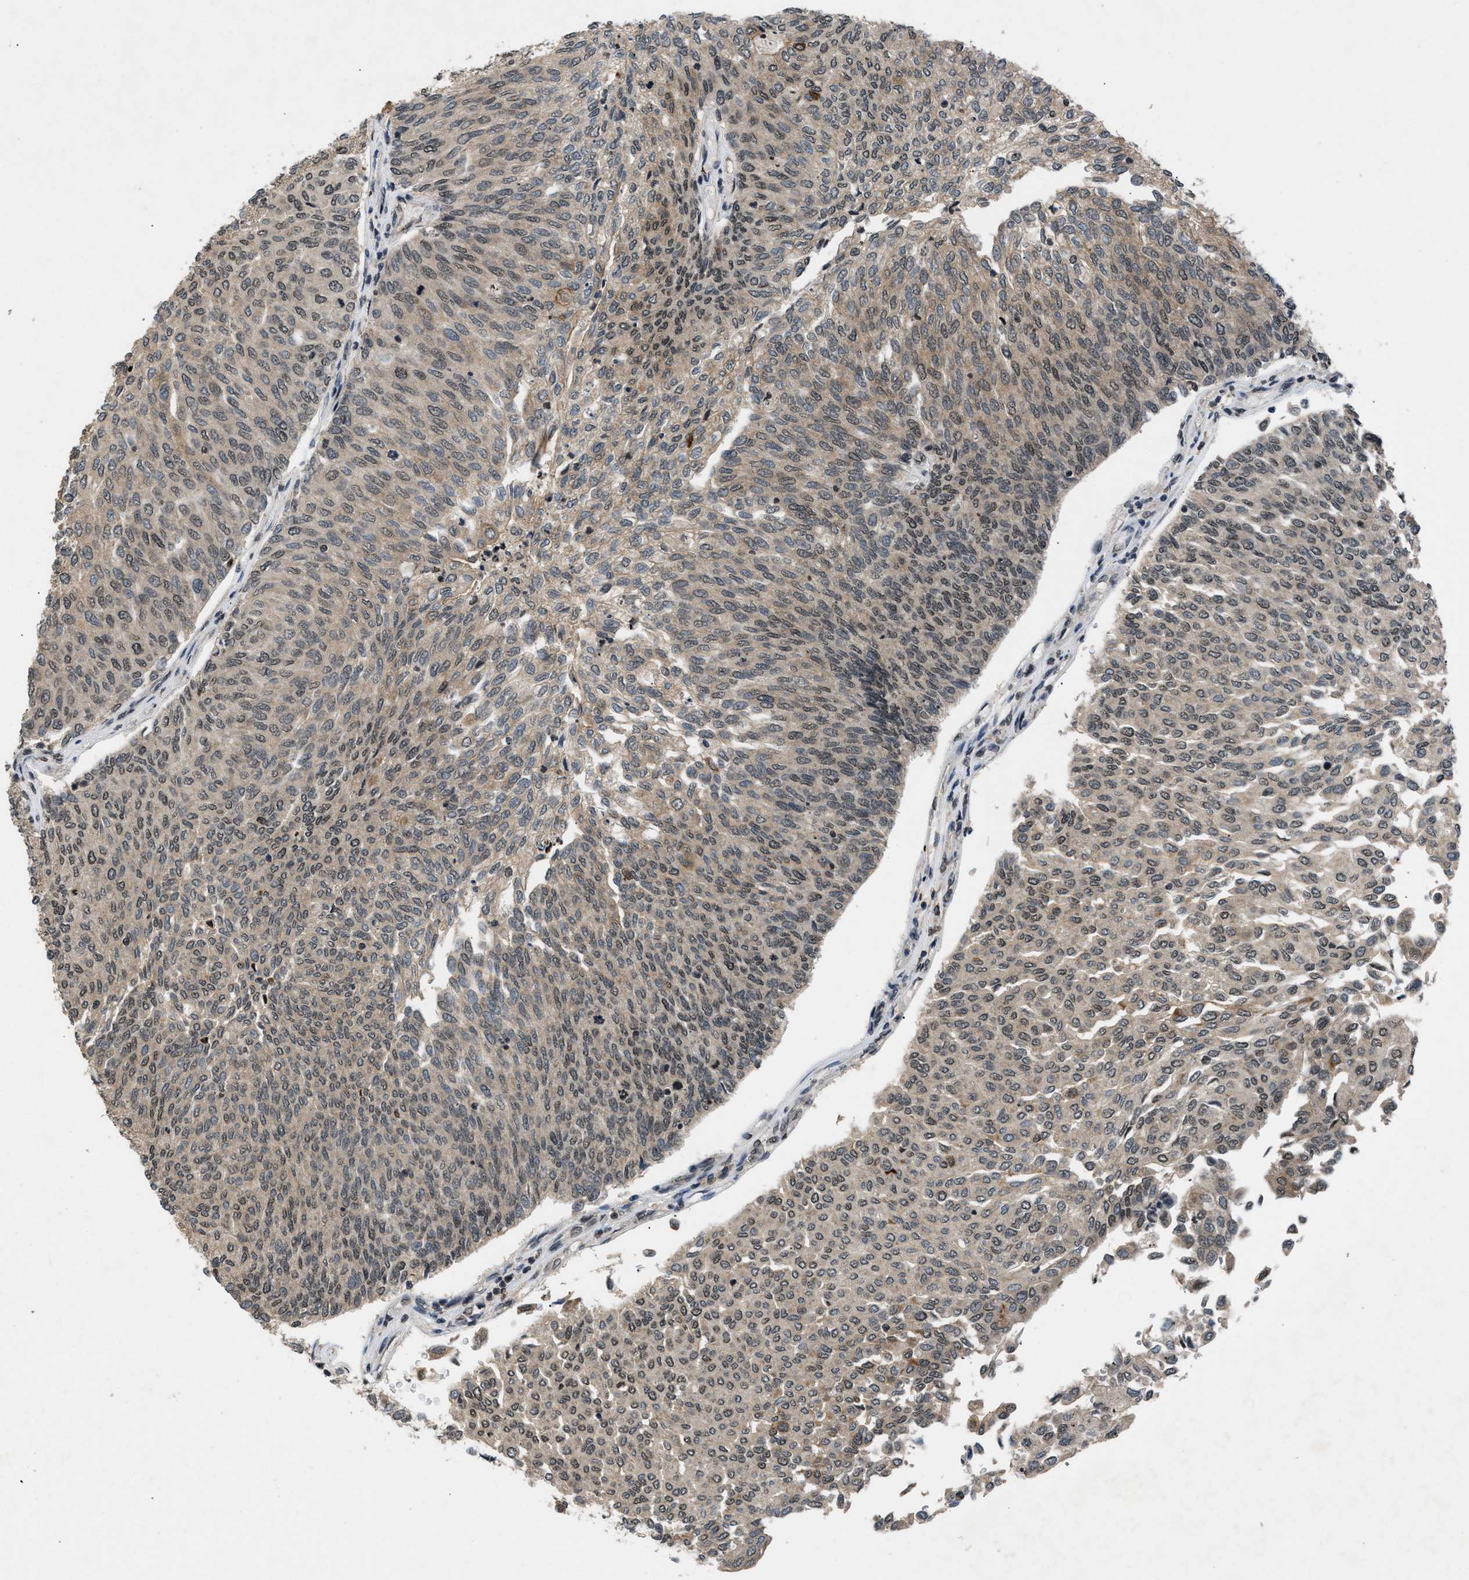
{"staining": {"intensity": "moderate", "quantity": "25%-75%", "location": "nuclear"}, "tissue": "urothelial cancer", "cell_type": "Tumor cells", "image_type": "cancer", "snomed": [{"axis": "morphology", "description": "Urothelial carcinoma, Low grade"}, {"axis": "topography", "description": "Urinary bladder"}], "caption": "Low-grade urothelial carcinoma tissue demonstrates moderate nuclear positivity in approximately 25%-75% of tumor cells", "gene": "RBM5", "patient": {"sex": "female", "age": 79}}